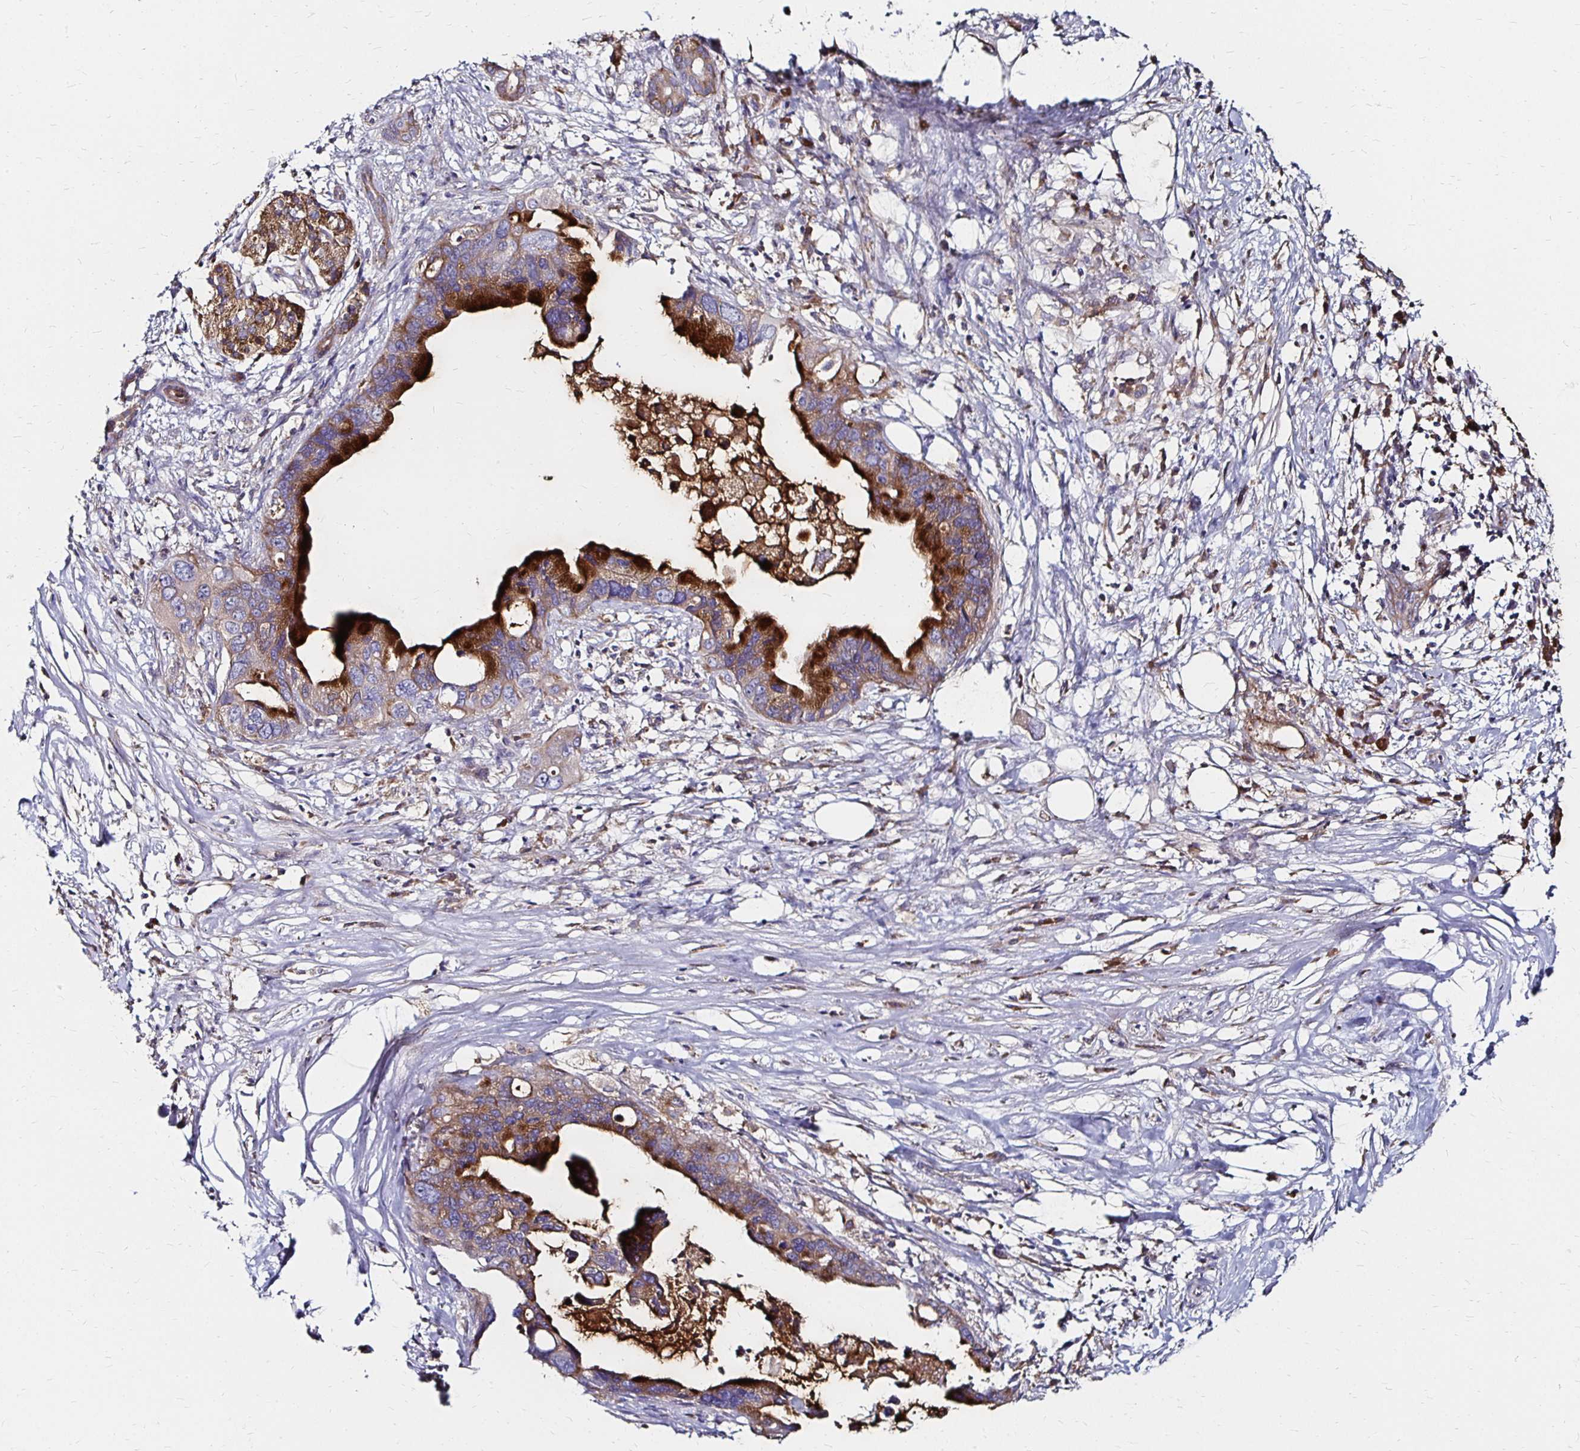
{"staining": {"intensity": "strong", "quantity": ">75%", "location": "cytoplasmic/membranous"}, "tissue": "pancreatic cancer", "cell_type": "Tumor cells", "image_type": "cancer", "snomed": [{"axis": "morphology", "description": "Adenocarcinoma, NOS"}, {"axis": "topography", "description": "Pancreas"}], "caption": "Immunohistochemistry (IHC) photomicrograph of neoplastic tissue: pancreatic cancer stained using immunohistochemistry (IHC) shows high levels of strong protein expression localized specifically in the cytoplasmic/membranous of tumor cells, appearing as a cytoplasmic/membranous brown color.", "gene": "NCSTN", "patient": {"sex": "female", "age": 83}}